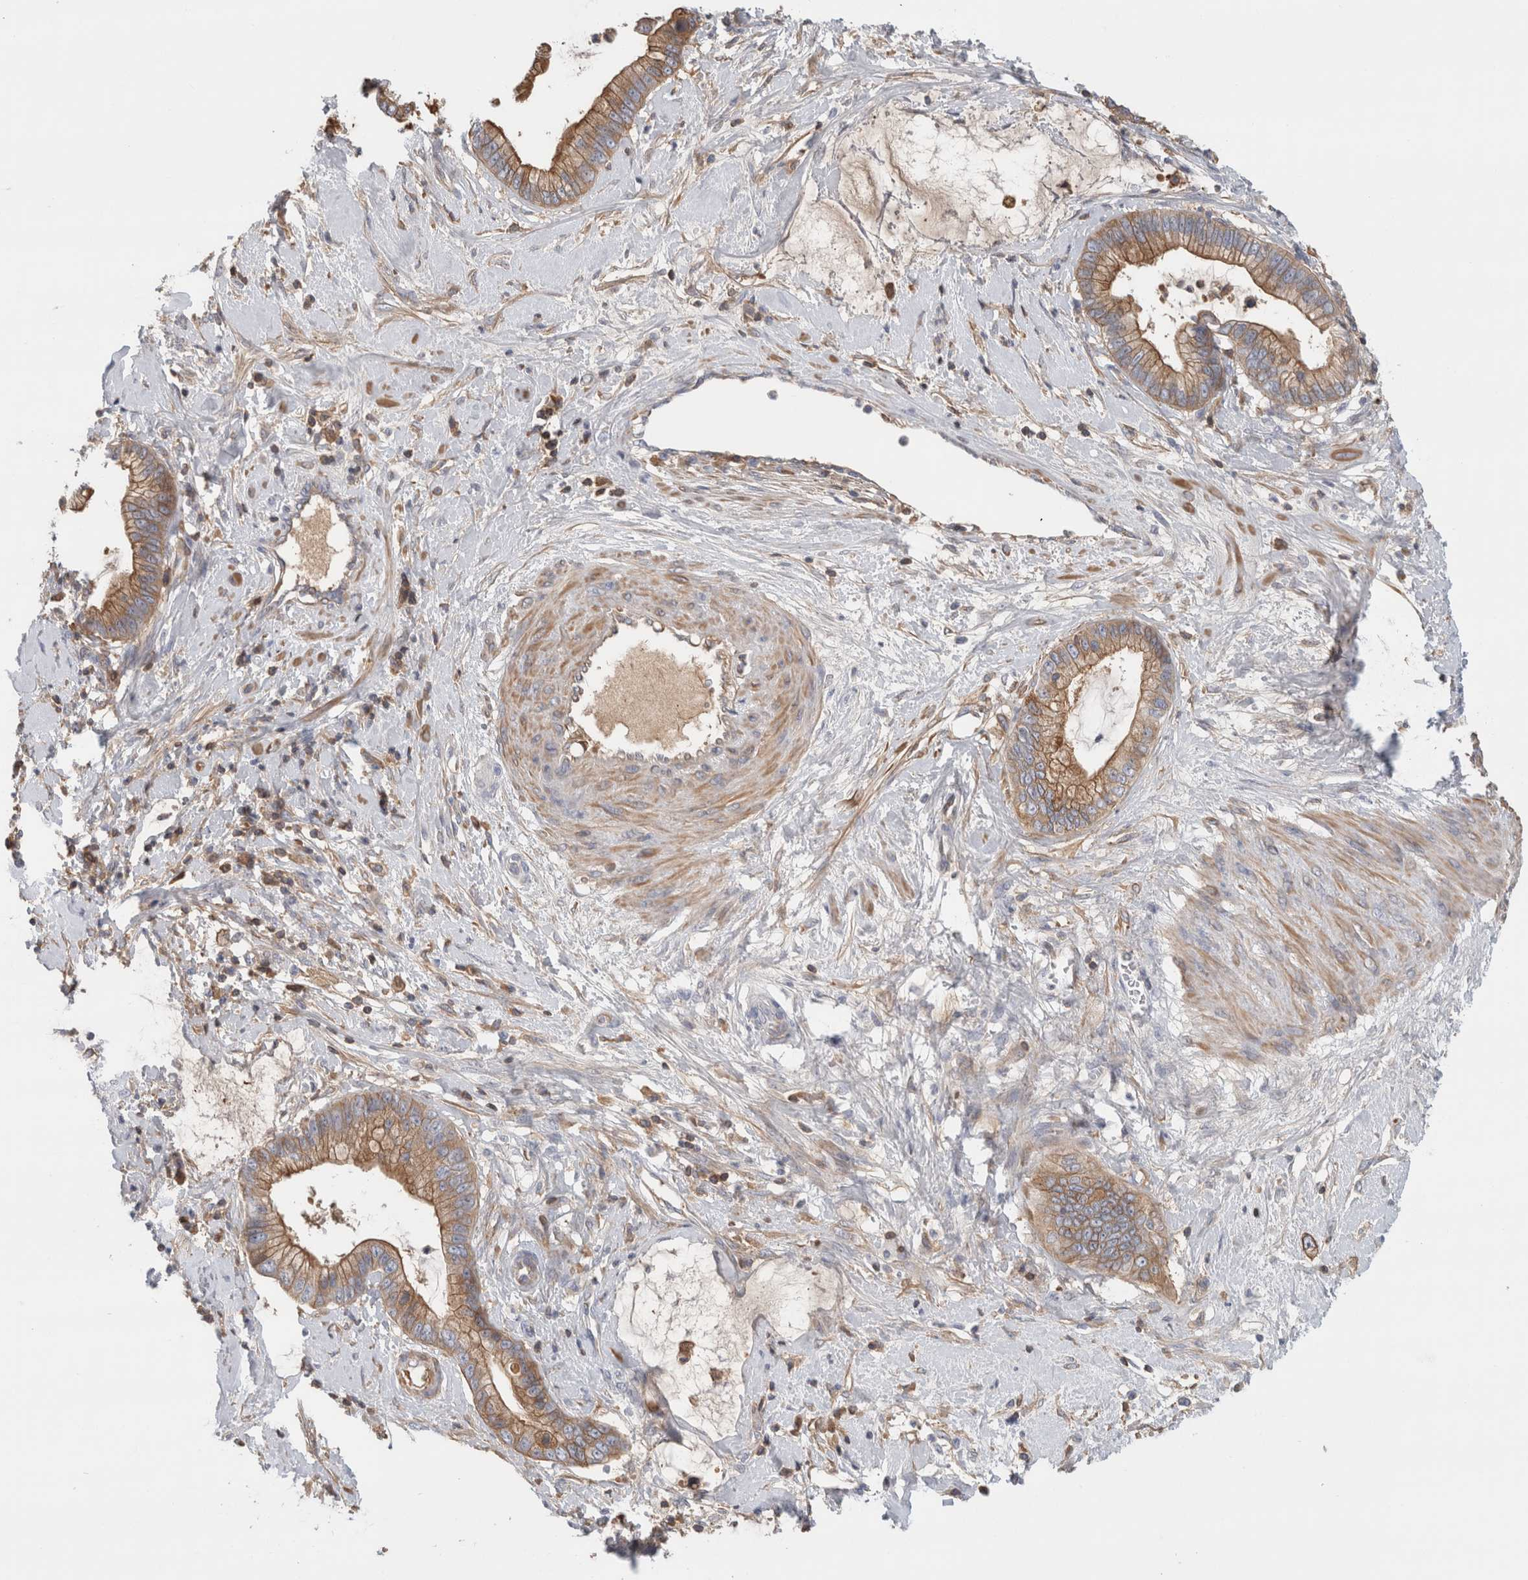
{"staining": {"intensity": "moderate", "quantity": ">75%", "location": "cytoplasmic/membranous"}, "tissue": "cervical cancer", "cell_type": "Tumor cells", "image_type": "cancer", "snomed": [{"axis": "morphology", "description": "Adenocarcinoma, NOS"}, {"axis": "topography", "description": "Cervix"}], "caption": "This photomicrograph demonstrates immunohistochemistry staining of human cervical cancer, with medium moderate cytoplasmic/membranous expression in approximately >75% of tumor cells.", "gene": "CFI", "patient": {"sex": "female", "age": 44}}